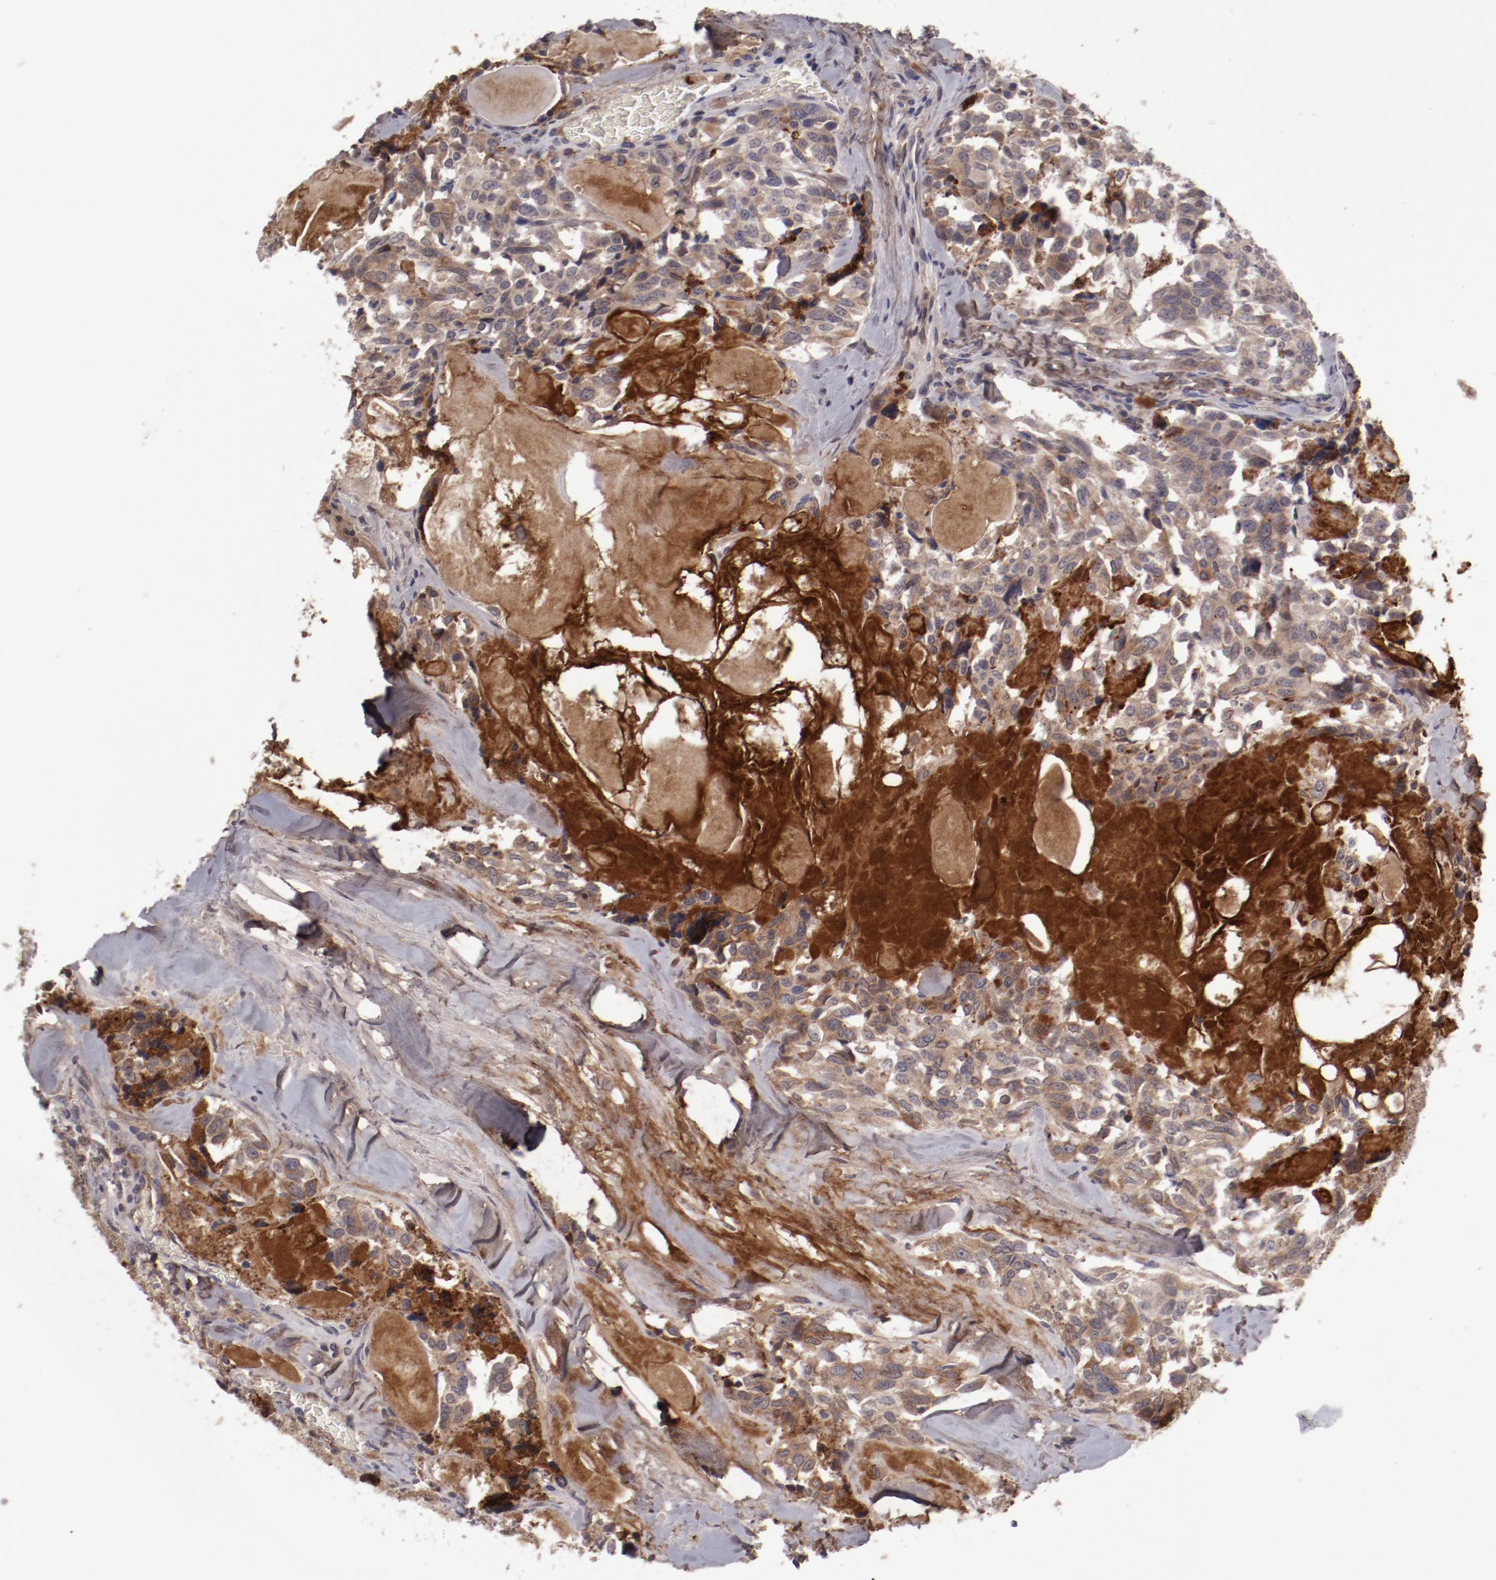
{"staining": {"intensity": "moderate", "quantity": ">75%", "location": "cytoplasmic/membranous"}, "tissue": "thyroid cancer", "cell_type": "Tumor cells", "image_type": "cancer", "snomed": [{"axis": "morphology", "description": "Carcinoma, NOS"}, {"axis": "morphology", "description": "Carcinoid, malignant, NOS"}, {"axis": "topography", "description": "Thyroid gland"}], "caption": "This image shows immunohistochemistry (IHC) staining of thyroid cancer (carcinoma), with medium moderate cytoplasmic/membranous positivity in about >75% of tumor cells.", "gene": "IL12A", "patient": {"sex": "male", "age": 33}}